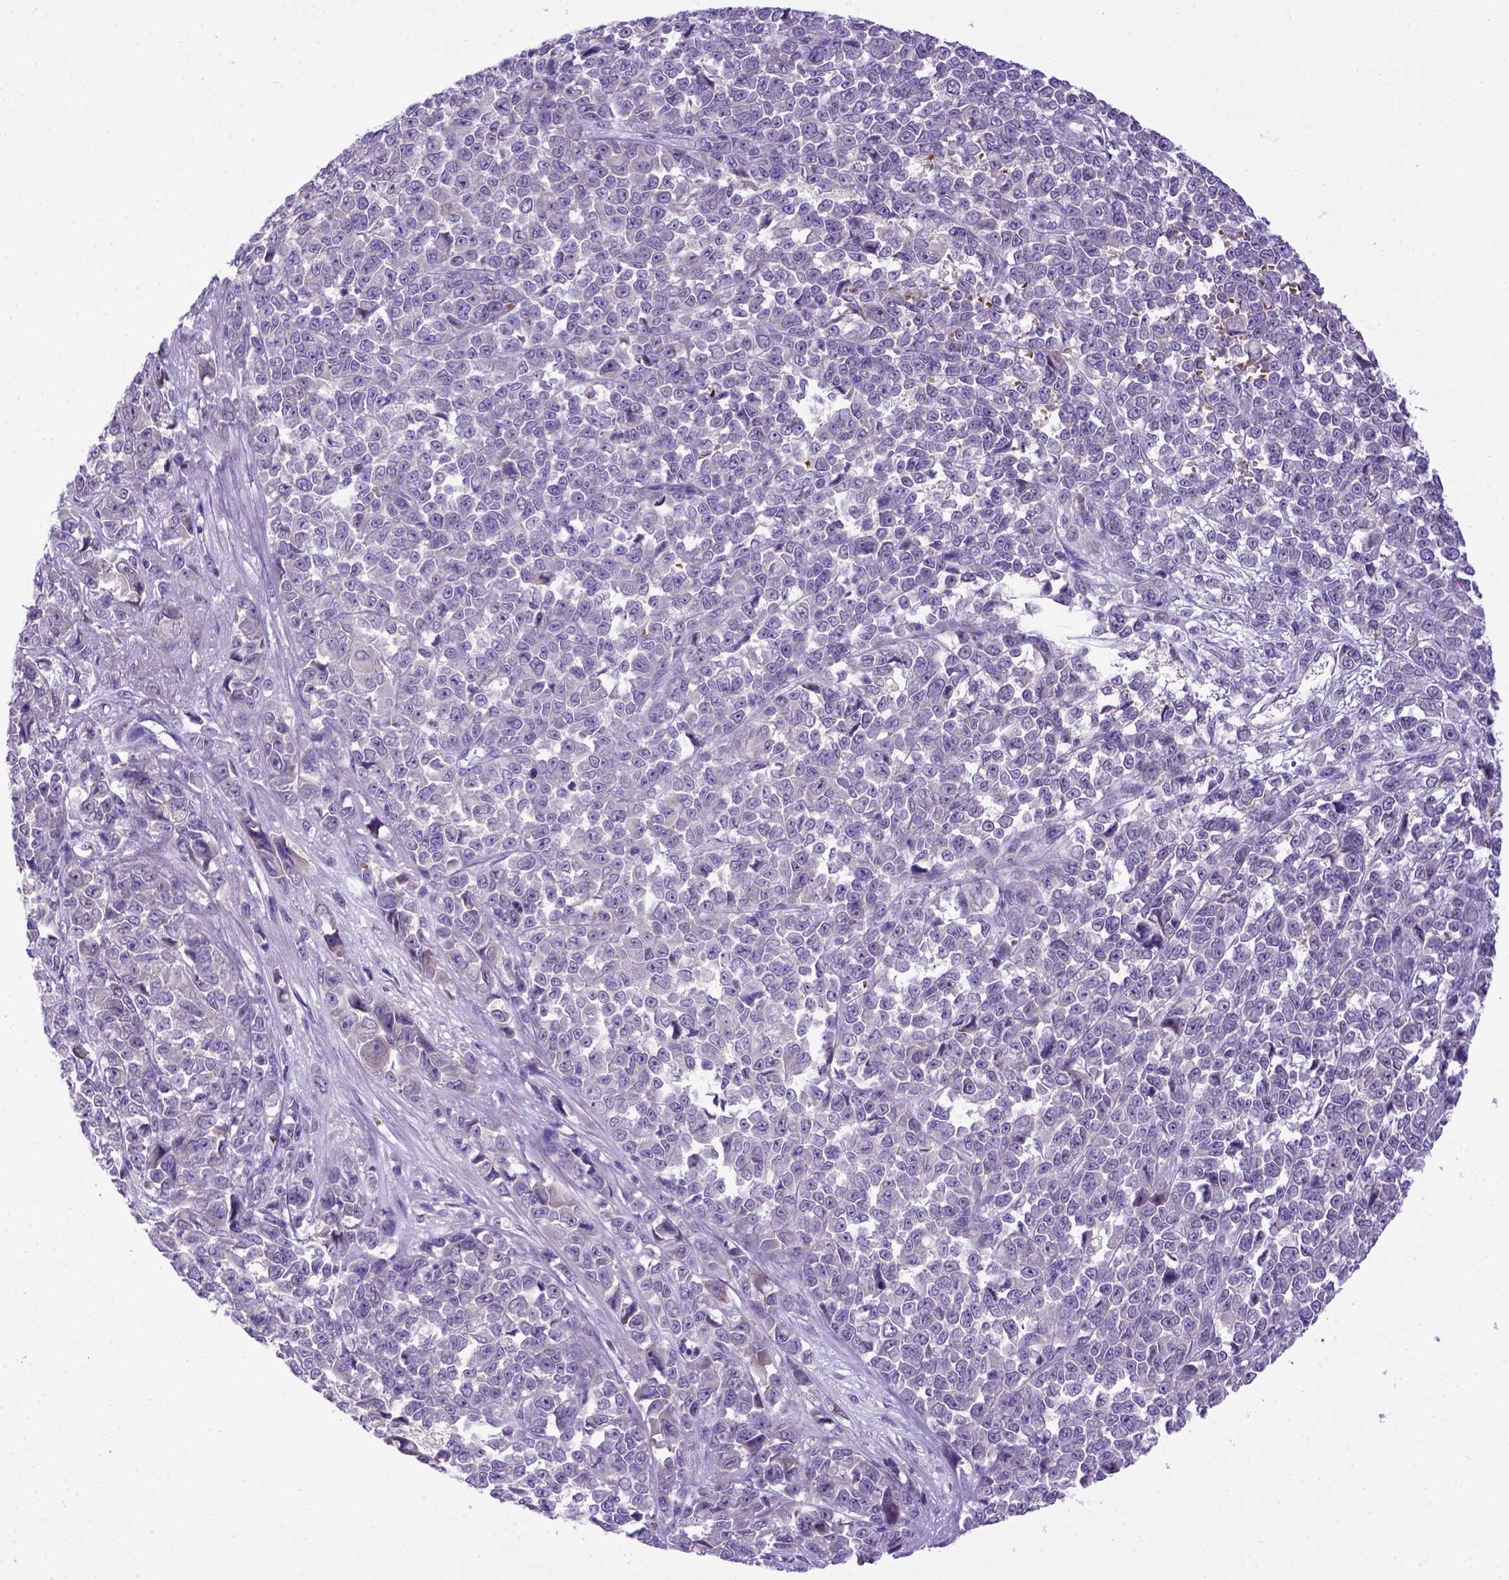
{"staining": {"intensity": "negative", "quantity": "none", "location": "none"}, "tissue": "melanoma", "cell_type": "Tumor cells", "image_type": "cancer", "snomed": [{"axis": "morphology", "description": "Malignant melanoma, NOS"}, {"axis": "topography", "description": "Skin"}], "caption": "The immunohistochemistry micrograph has no significant staining in tumor cells of malignant melanoma tissue.", "gene": "ADAM12", "patient": {"sex": "female", "age": 95}}